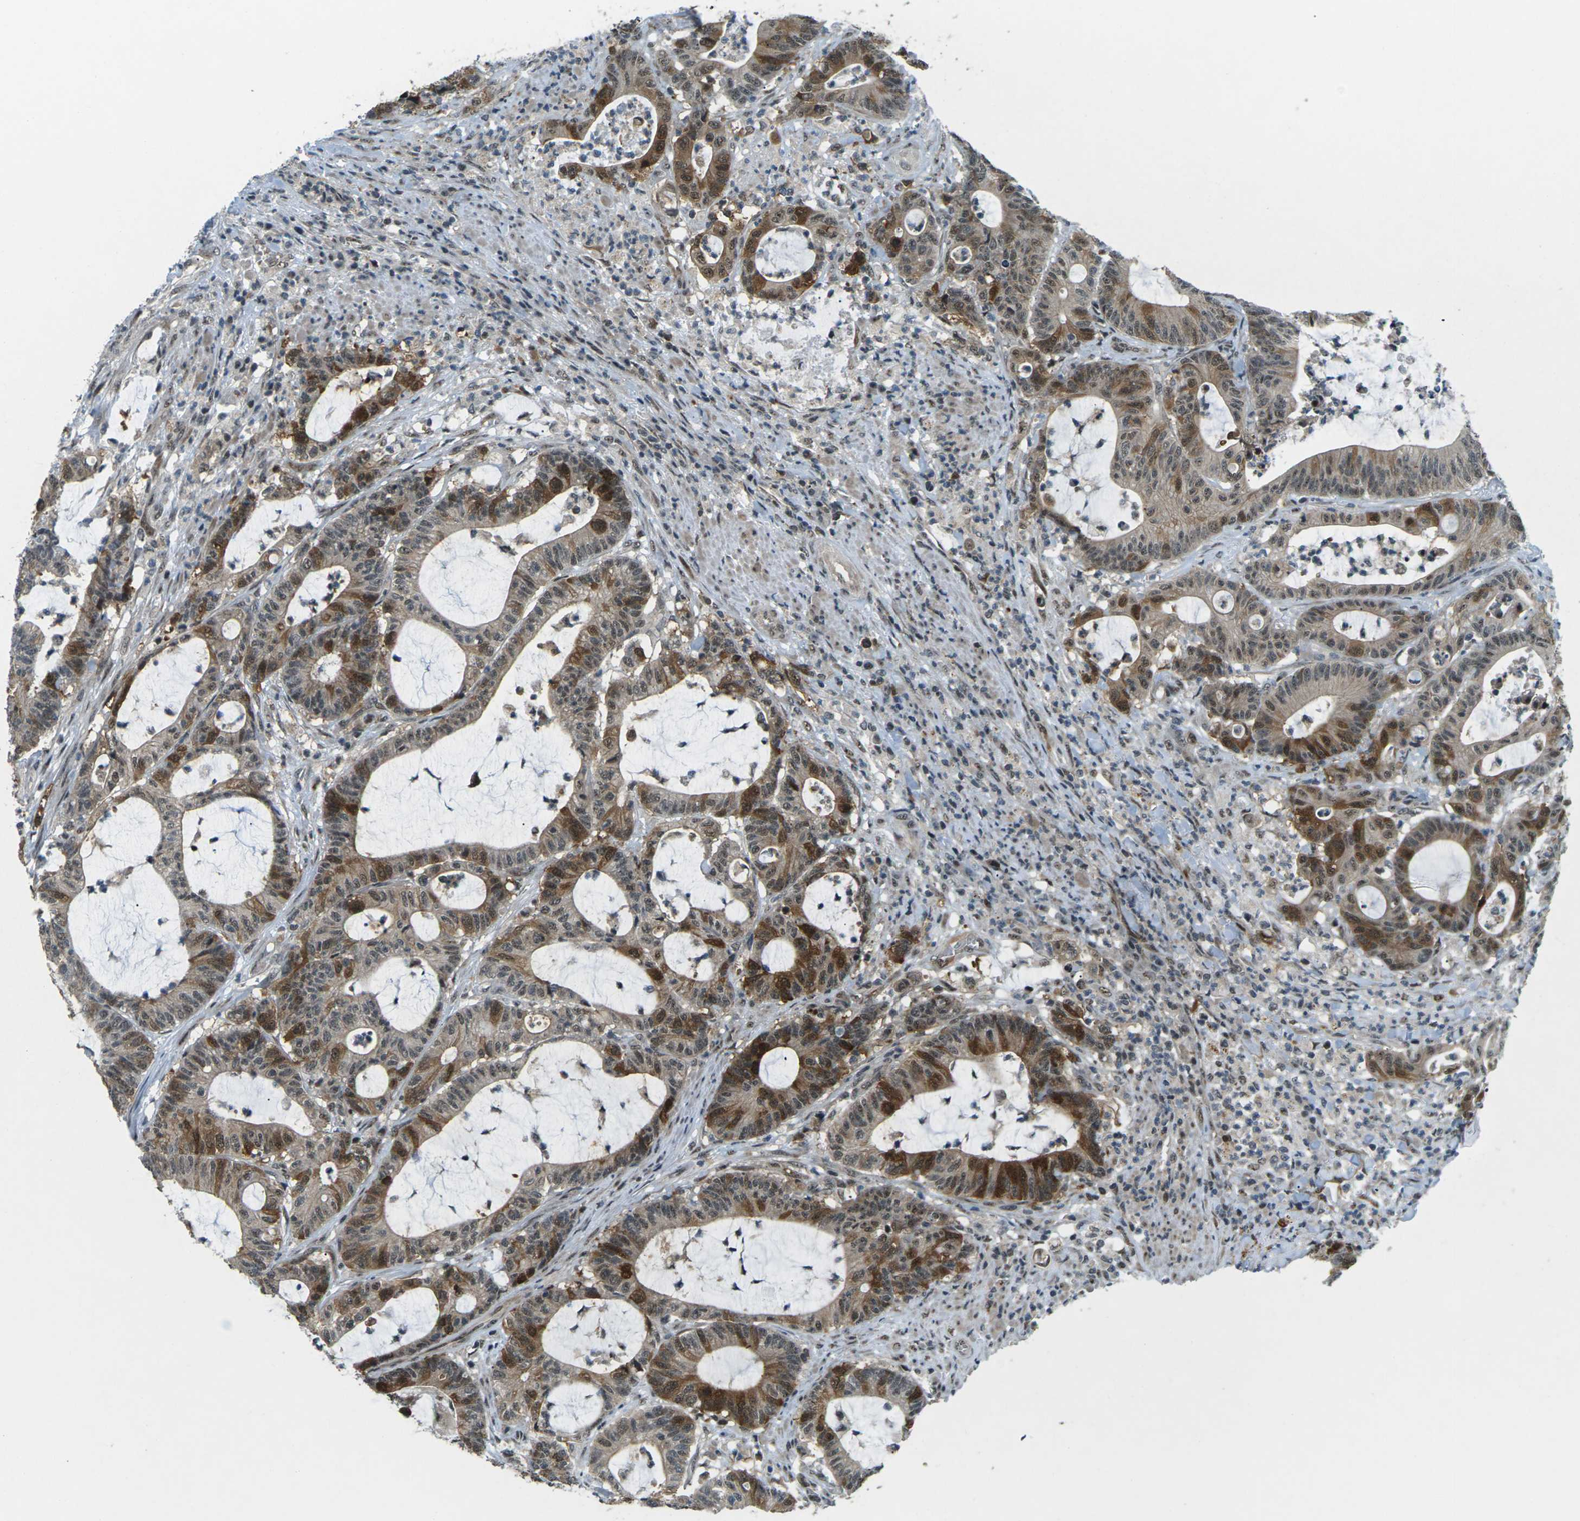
{"staining": {"intensity": "moderate", "quantity": ">75%", "location": "cytoplasmic/membranous,nuclear"}, "tissue": "colorectal cancer", "cell_type": "Tumor cells", "image_type": "cancer", "snomed": [{"axis": "morphology", "description": "Adenocarcinoma, NOS"}, {"axis": "topography", "description": "Colon"}], "caption": "Moderate cytoplasmic/membranous and nuclear protein positivity is appreciated in approximately >75% of tumor cells in colorectal adenocarcinoma. The staining was performed using DAB (3,3'-diaminobenzidine), with brown indicating positive protein expression. Nuclei are stained blue with hematoxylin.", "gene": "UBE2S", "patient": {"sex": "female", "age": 84}}